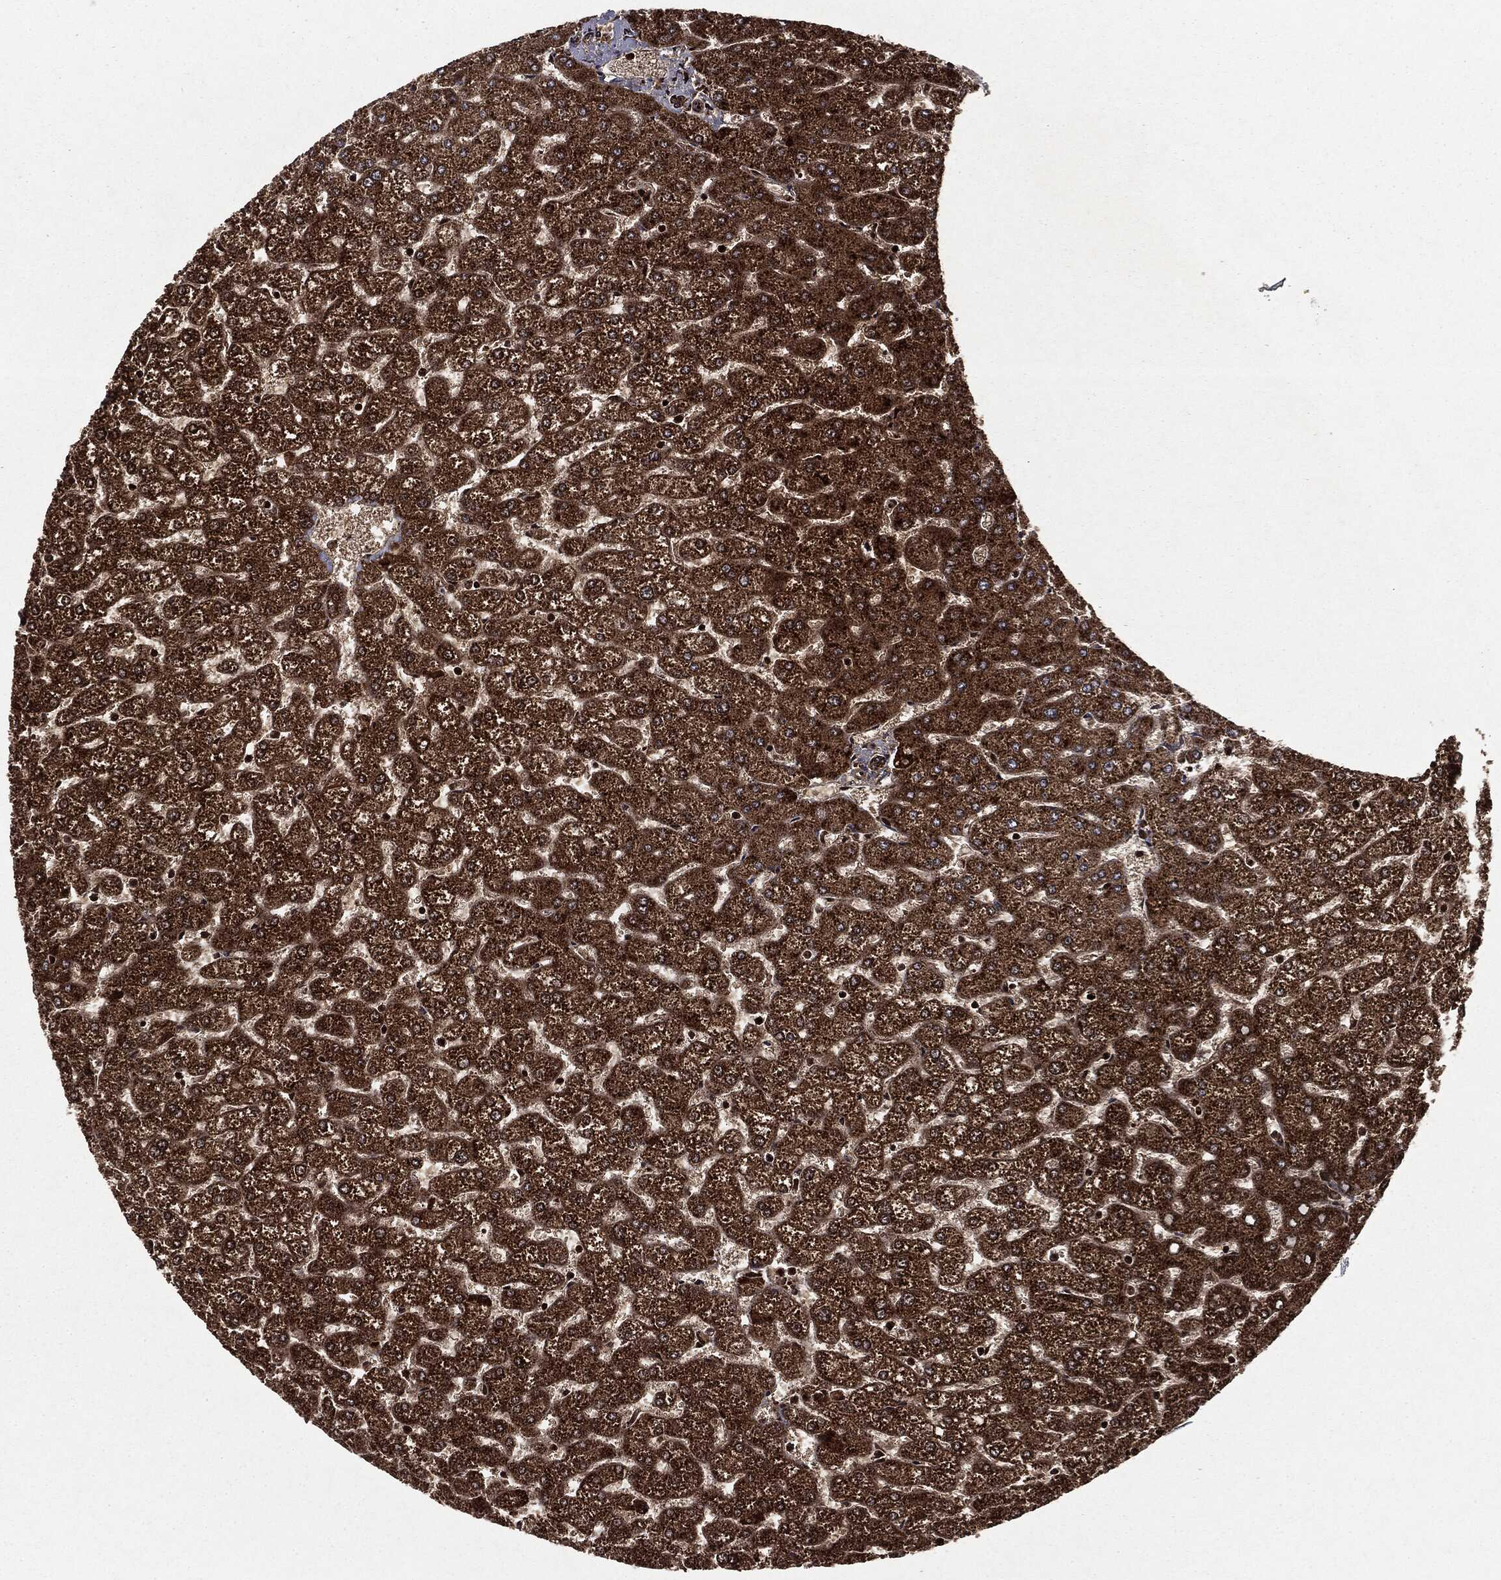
{"staining": {"intensity": "weak", "quantity": ">75%", "location": "cytoplasmic/membranous"}, "tissue": "liver", "cell_type": "Cholangiocytes", "image_type": "normal", "snomed": [{"axis": "morphology", "description": "Normal tissue, NOS"}, {"axis": "topography", "description": "Liver"}], "caption": "Normal liver reveals weak cytoplasmic/membranous expression in about >75% of cholangiocytes, visualized by immunohistochemistry.", "gene": "CARD6", "patient": {"sex": "female", "age": 32}}